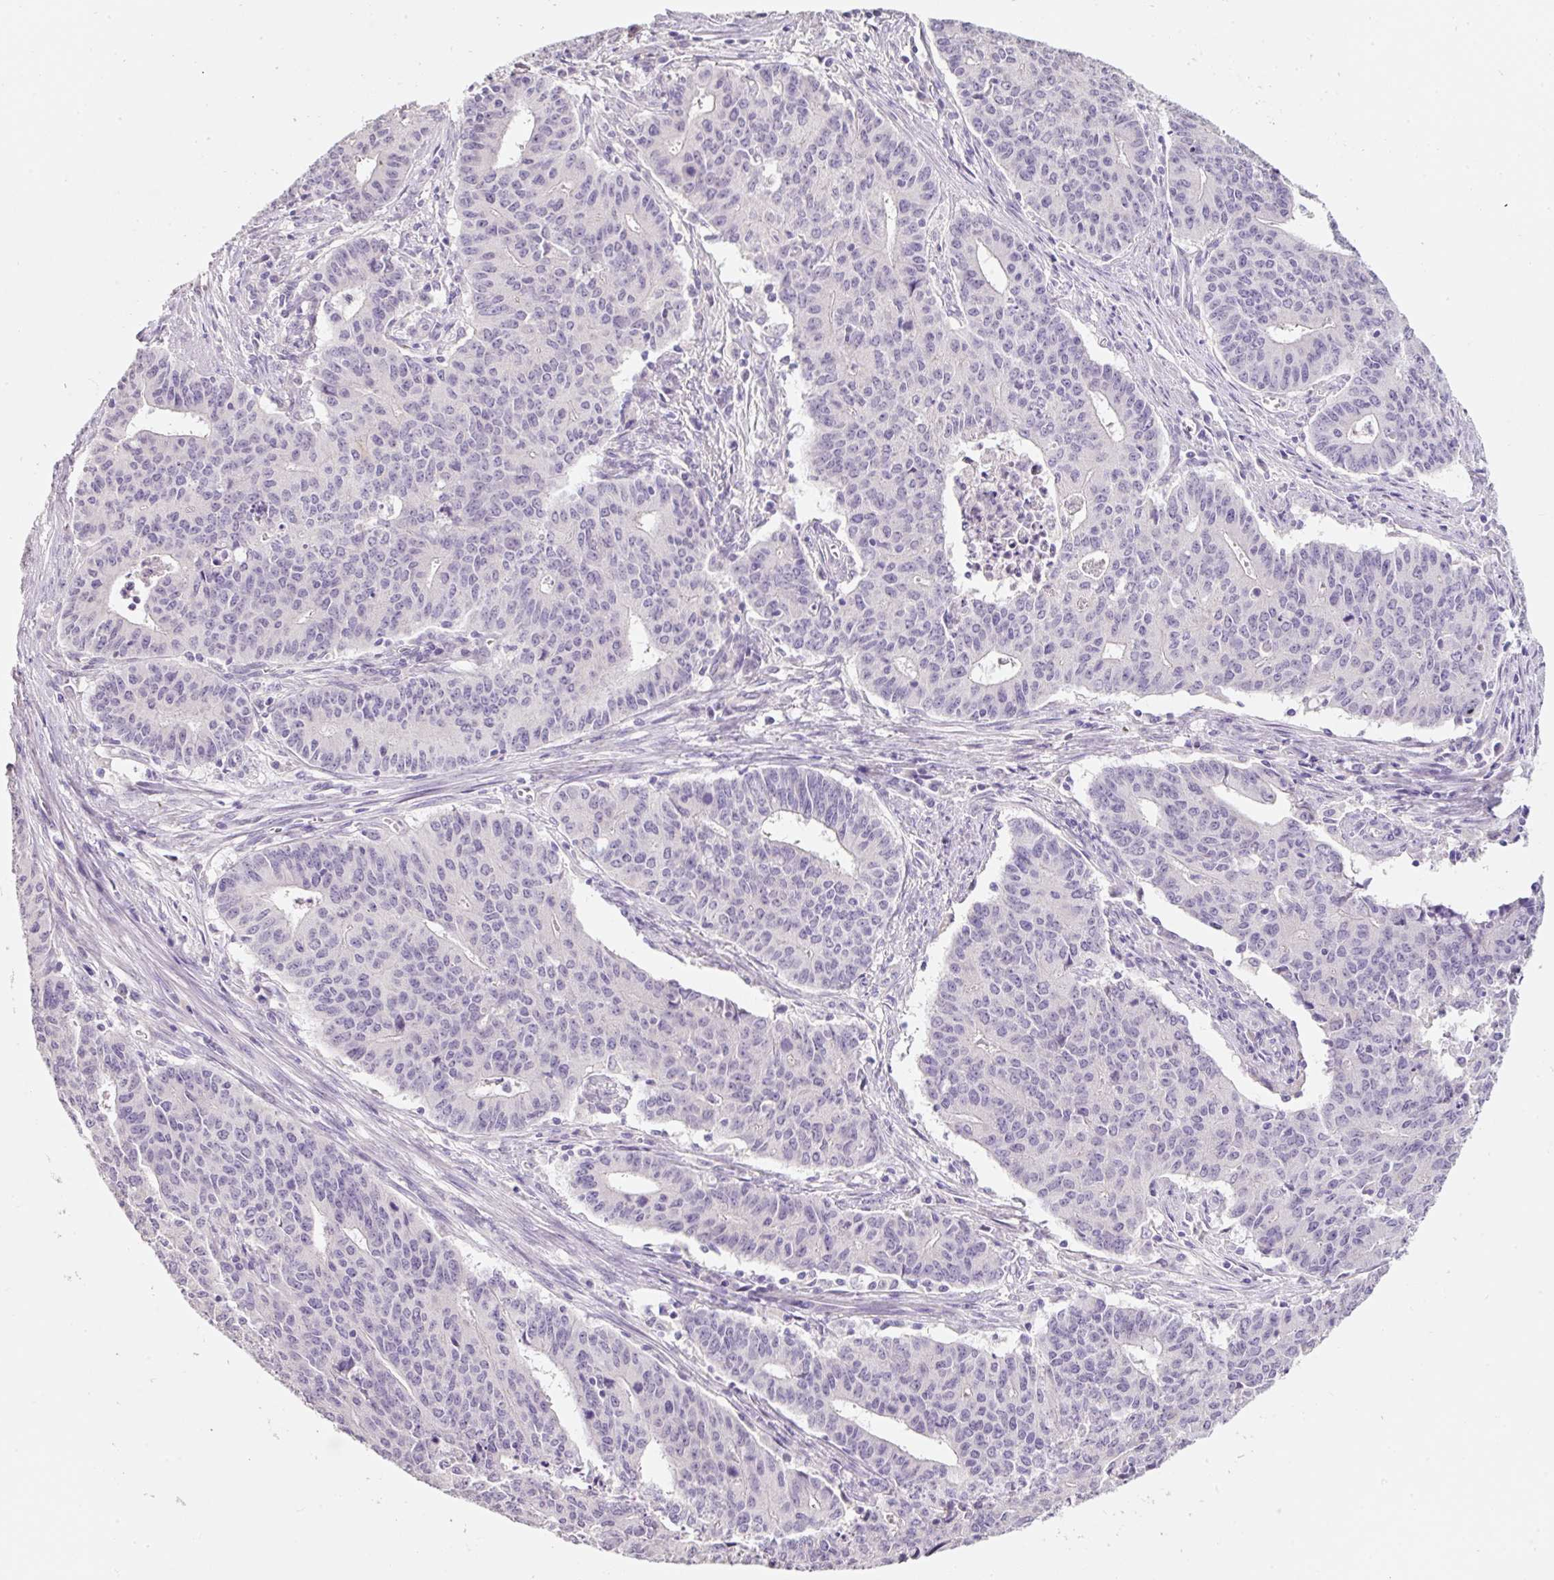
{"staining": {"intensity": "negative", "quantity": "none", "location": "none"}, "tissue": "endometrial cancer", "cell_type": "Tumor cells", "image_type": "cancer", "snomed": [{"axis": "morphology", "description": "Adenocarcinoma, NOS"}, {"axis": "topography", "description": "Endometrium"}], "caption": "Immunohistochemical staining of endometrial cancer (adenocarcinoma) displays no significant positivity in tumor cells.", "gene": "SYP", "patient": {"sex": "female", "age": 59}}